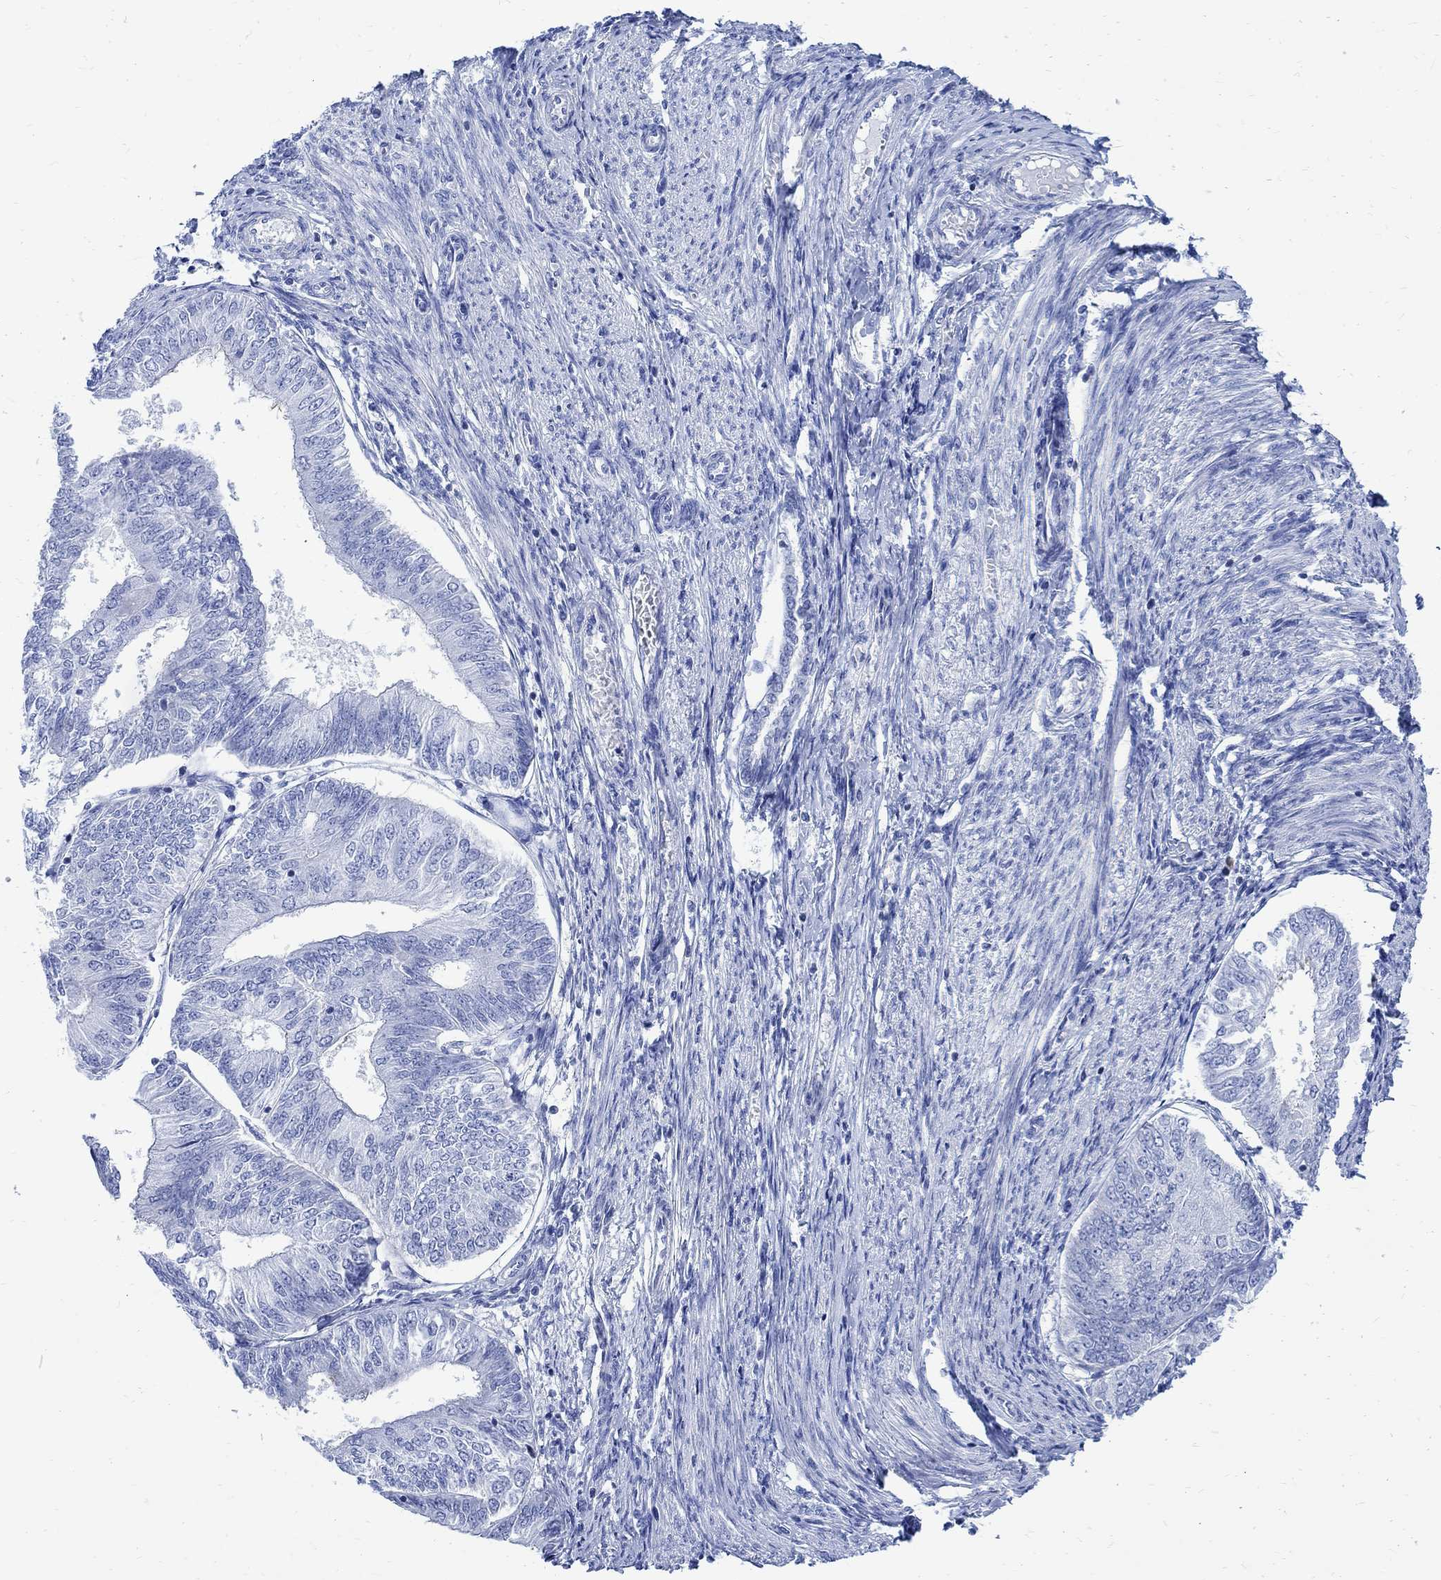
{"staining": {"intensity": "negative", "quantity": "none", "location": "none"}, "tissue": "endometrial cancer", "cell_type": "Tumor cells", "image_type": "cancer", "snomed": [{"axis": "morphology", "description": "Adenocarcinoma, NOS"}, {"axis": "topography", "description": "Endometrium"}], "caption": "The image shows no staining of tumor cells in endometrial cancer.", "gene": "CPLX2", "patient": {"sex": "female", "age": 58}}